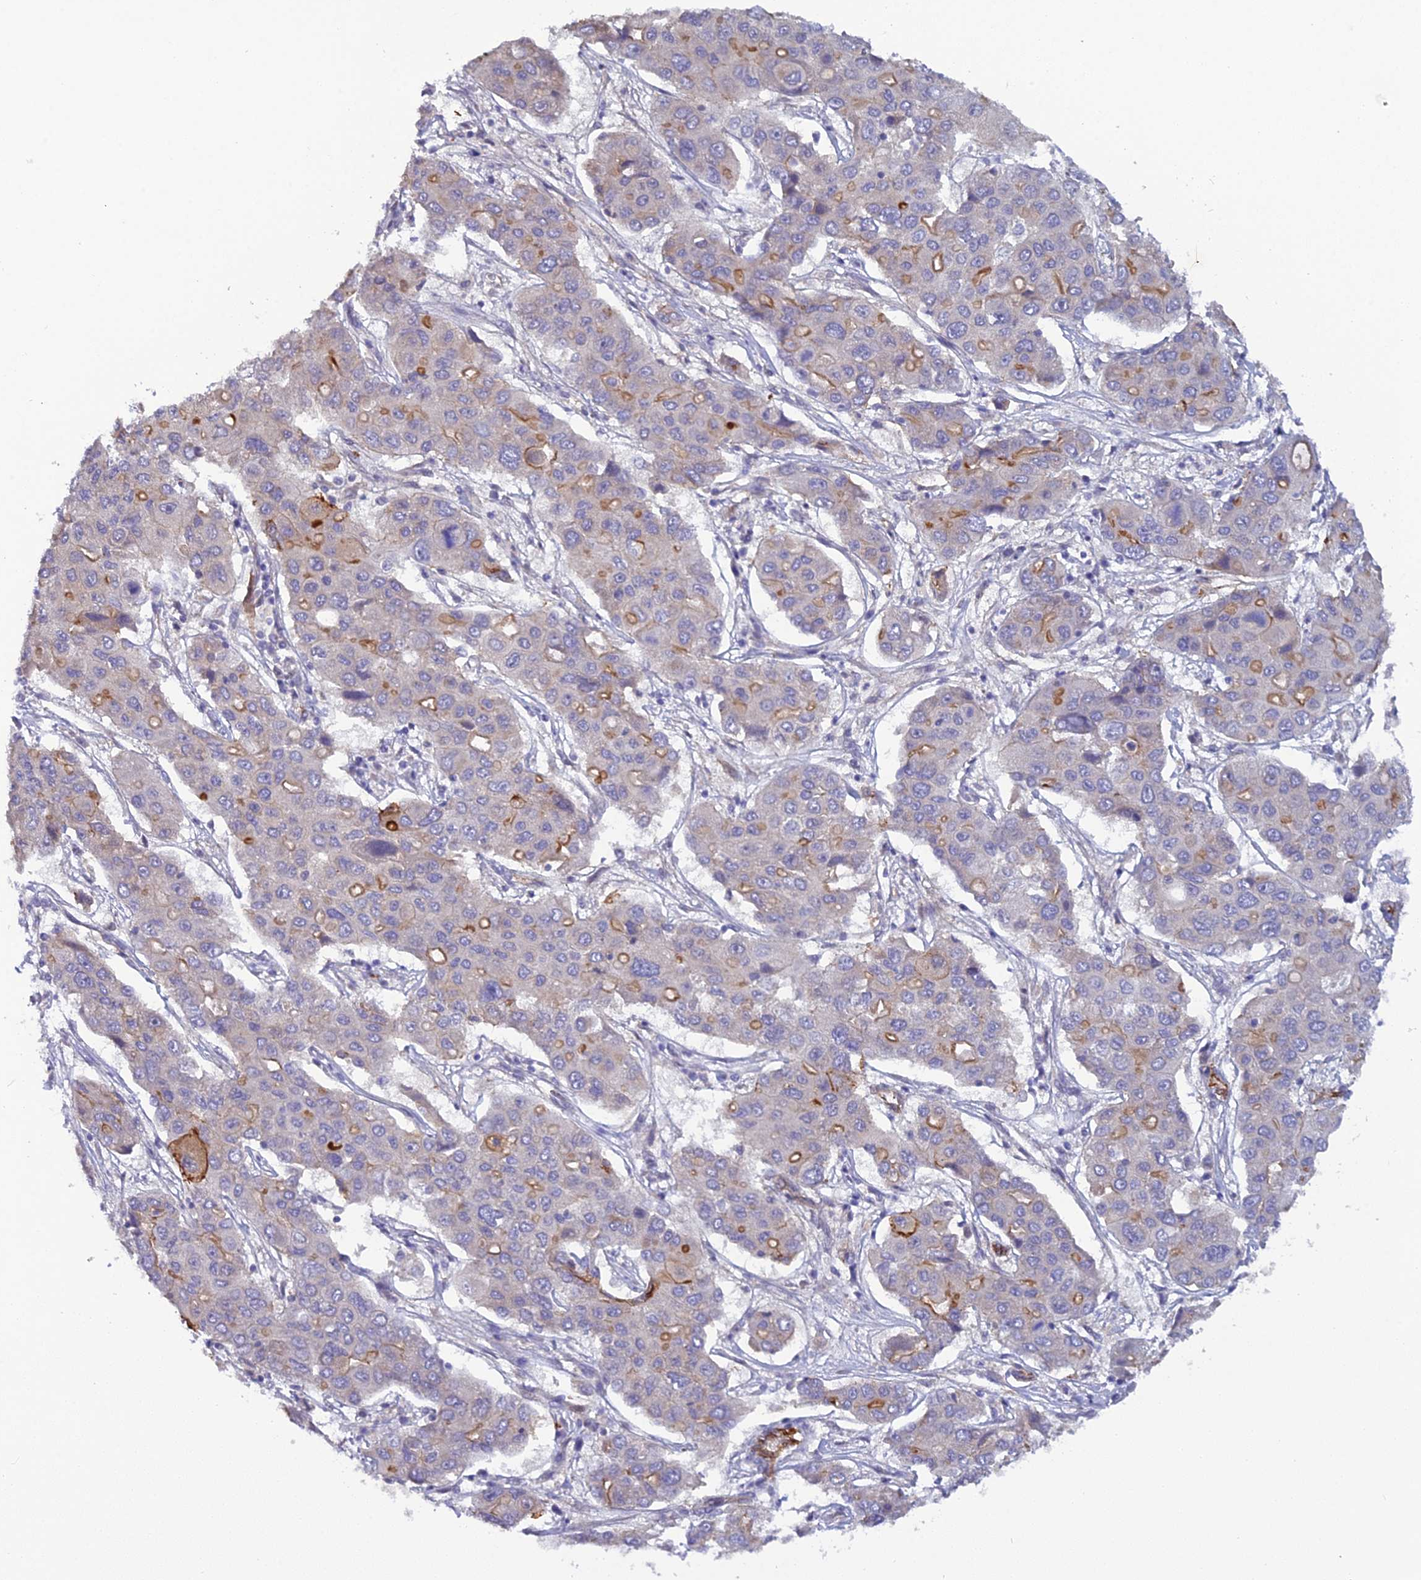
{"staining": {"intensity": "moderate", "quantity": "<25%", "location": "cytoplasmic/membranous"}, "tissue": "liver cancer", "cell_type": "Tumor cells", "image_type": "cancer", "snomed": [{"axis": "morphology", "description": "Cholangiocarcinoma"}, {"axis": "topography", "description": "Liver"}], "caption": "Immunohistochemical staining of liver cancer displays moderate cytoplasmic/membranous protein positivity in approximately <25% of tumor cells.", "gene": "CFAP47", "patient": {"sex": "male", "age": 67}}